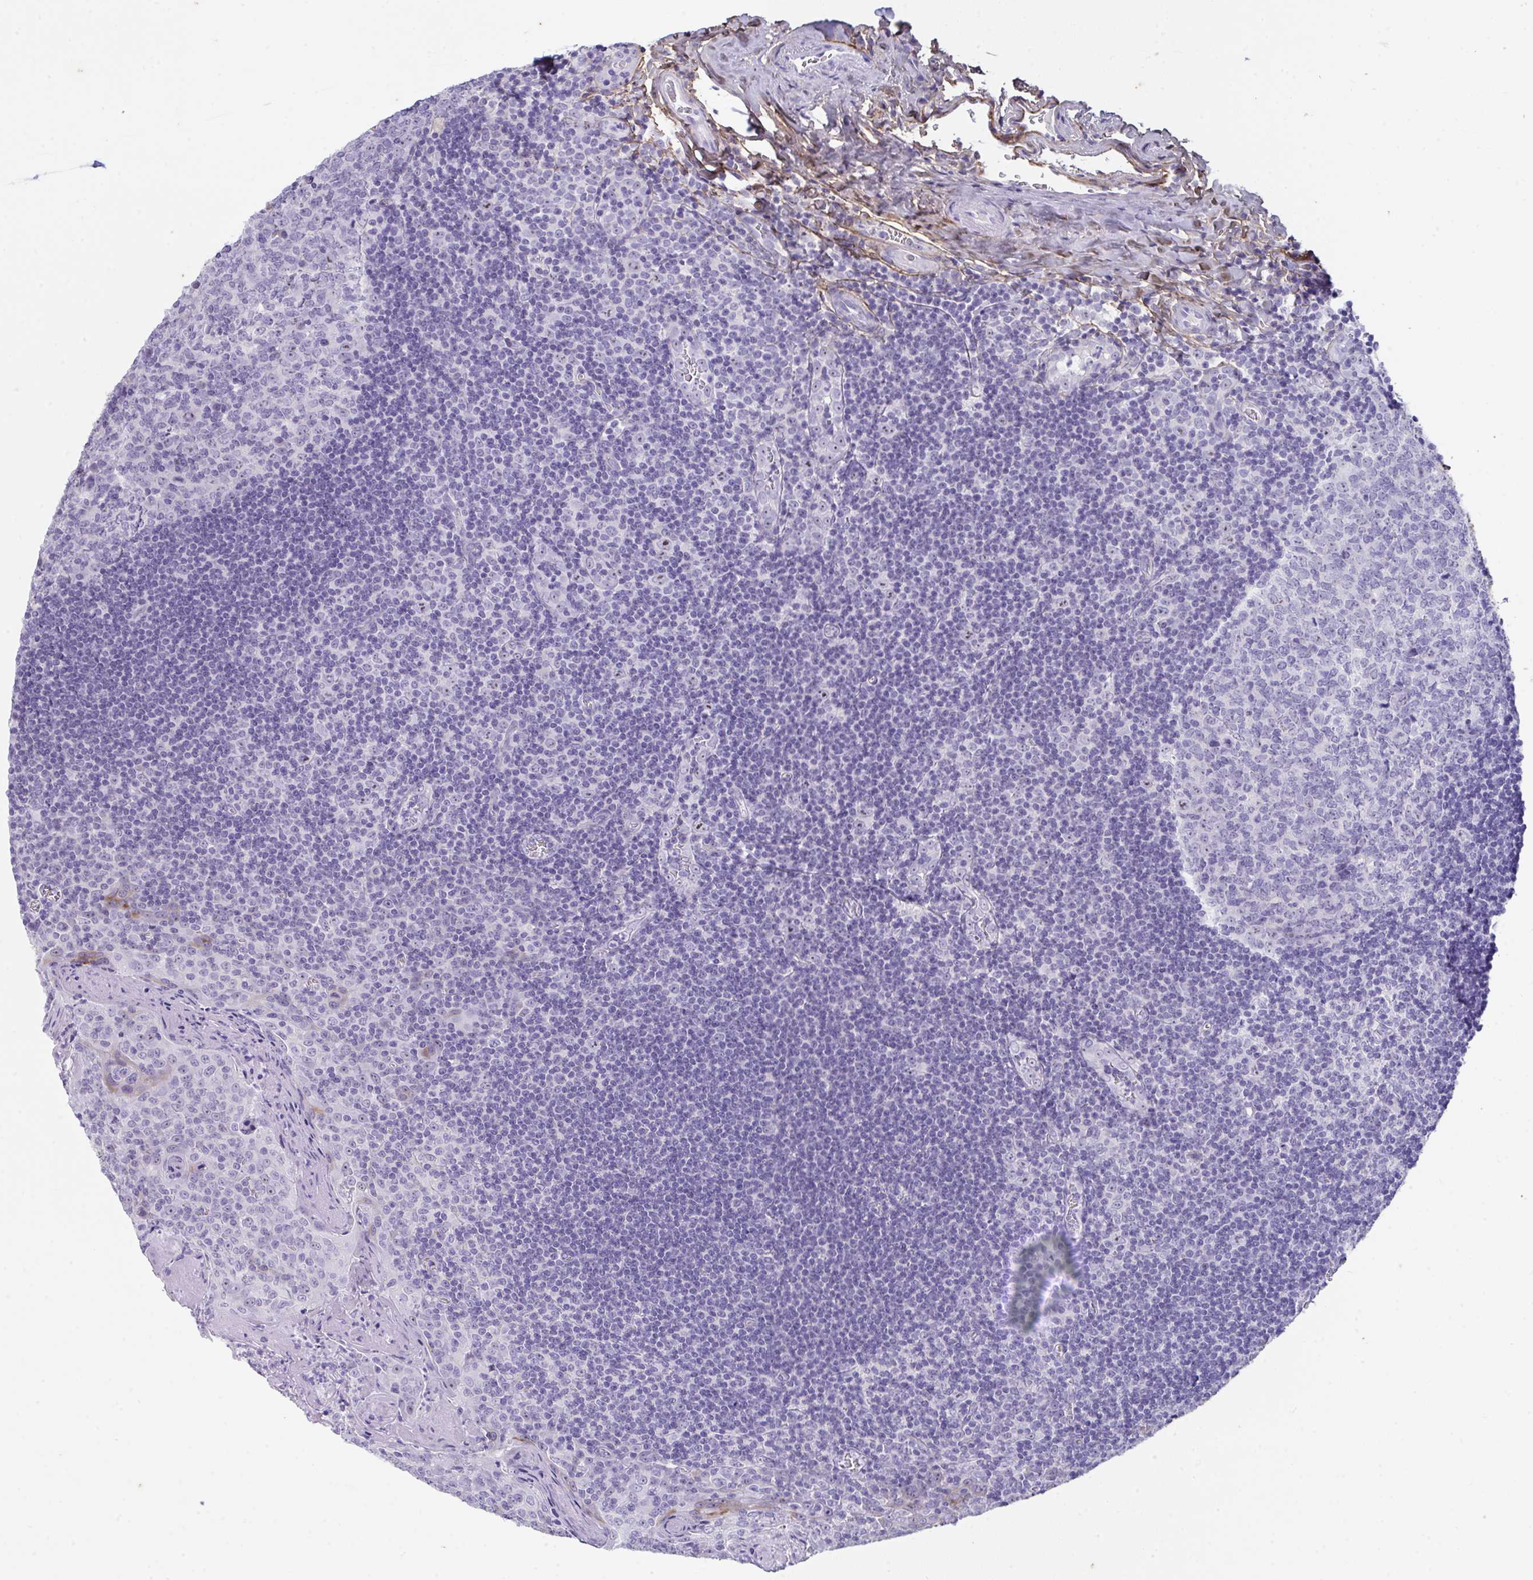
{"staining": {"intensity": "negative", "quantity": "none", "location": "none"}, "tissue": "tonsil", "cell_type": "Germinal center cells", "image_type": "normal", "snomed": [{"axis": "morphology", "description": "Normal tissue, NOS"}, {"axis": "morphology", "description": "Inflammation, NOS"}, {"axis": "topography", "description": "Tonsil"}], "caption": "A high-resolution histopathology image shows immunohistochemistry (IHC) staining of unremarkable tonsil, which reveals no significant staining in germinal center cells.", "gene": "LHFPL6", "patient": {"sex": "female", "age": 31}}